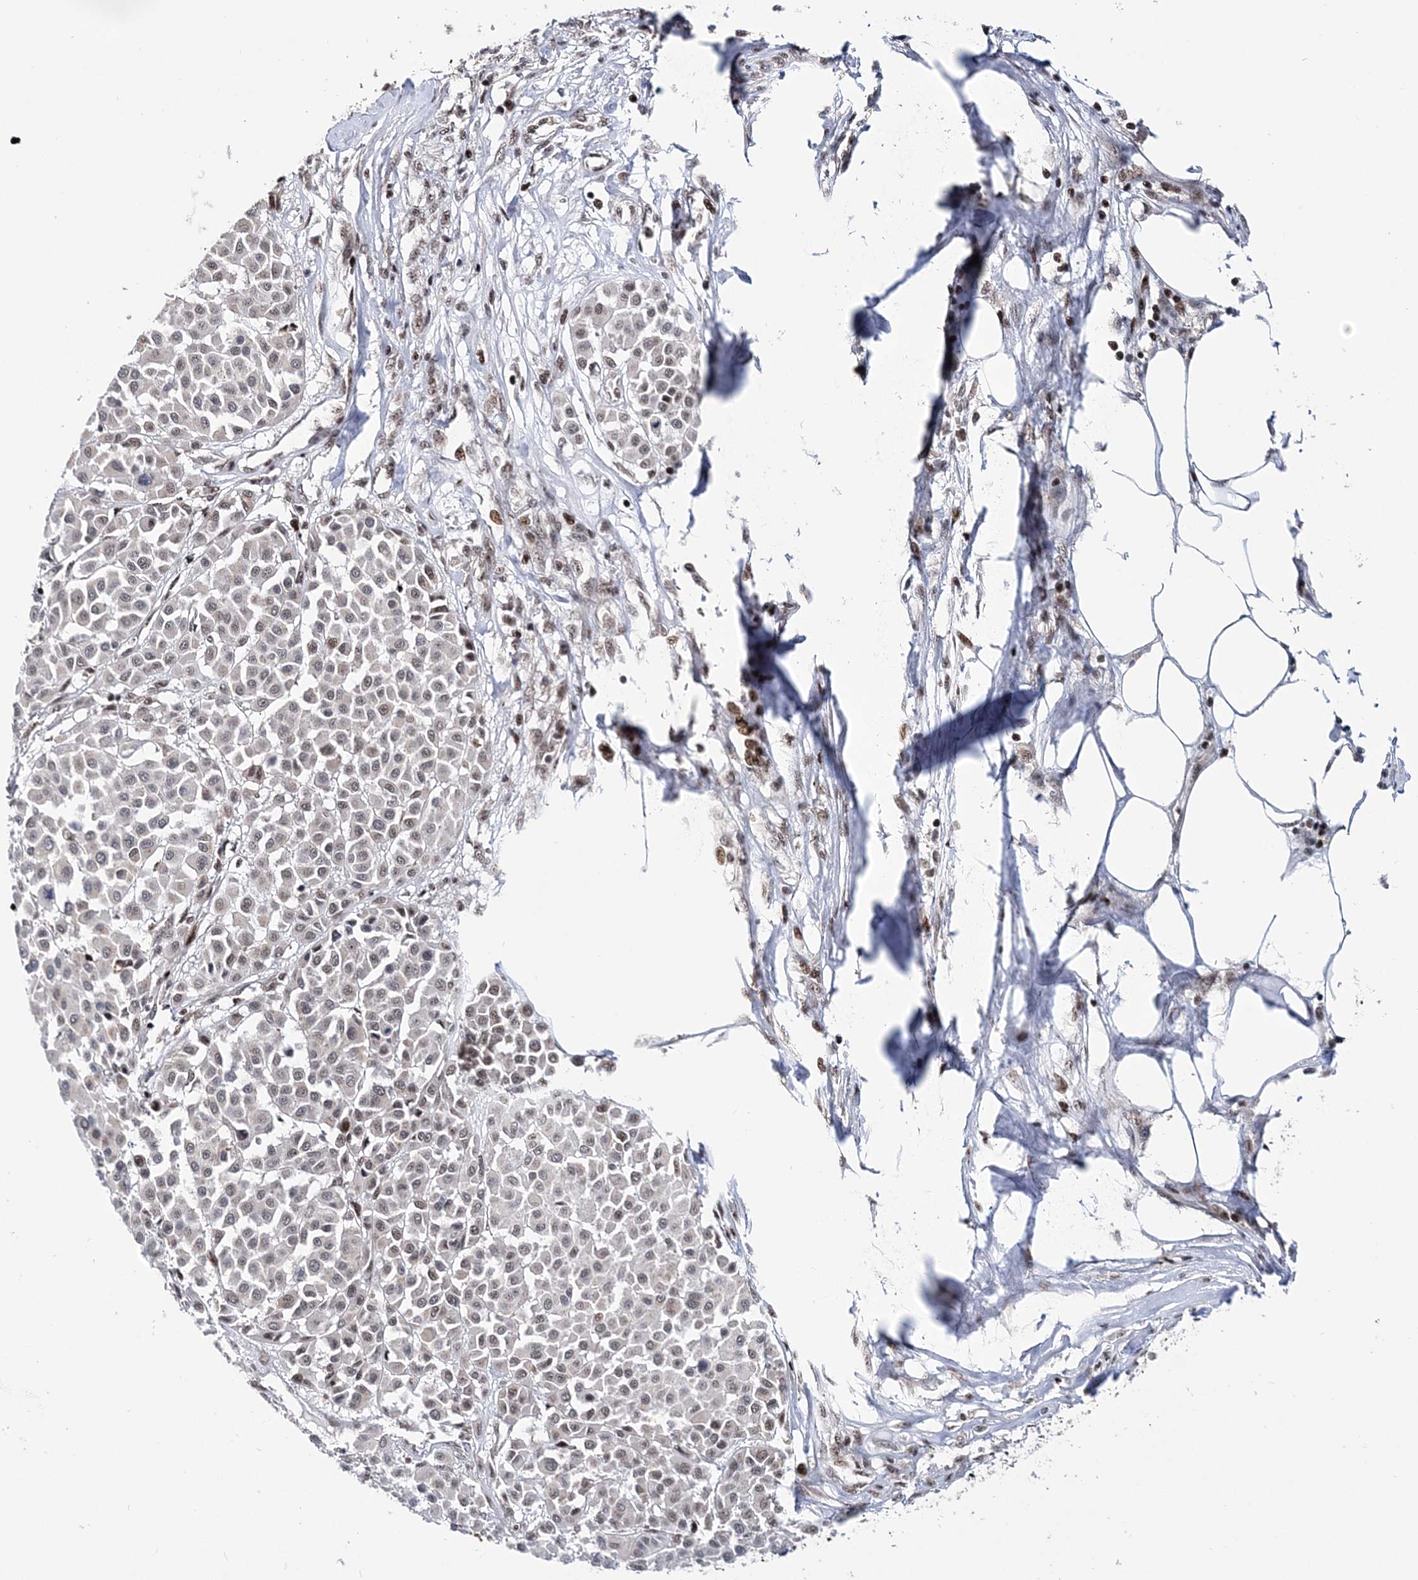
{"staining": {"intensity": "negative", "quantity": "none", "location": "none"}, "tissue": "melanoma", "cell_type": "Tumor cells", "image_type": "cancer", "snomed": [{"axis": "morphology", "description": "Malignant melanoma, Metastatic site"}, {"axis": "topography", "description": "Soft tissue"}], "caption": "Immunohistochemistry (IHC) of malignant melanoma (metastatic site) reveals no expression in tumor cells.", "gene": "TATDN2", "patient": {"sex": "male", "age": 41}}